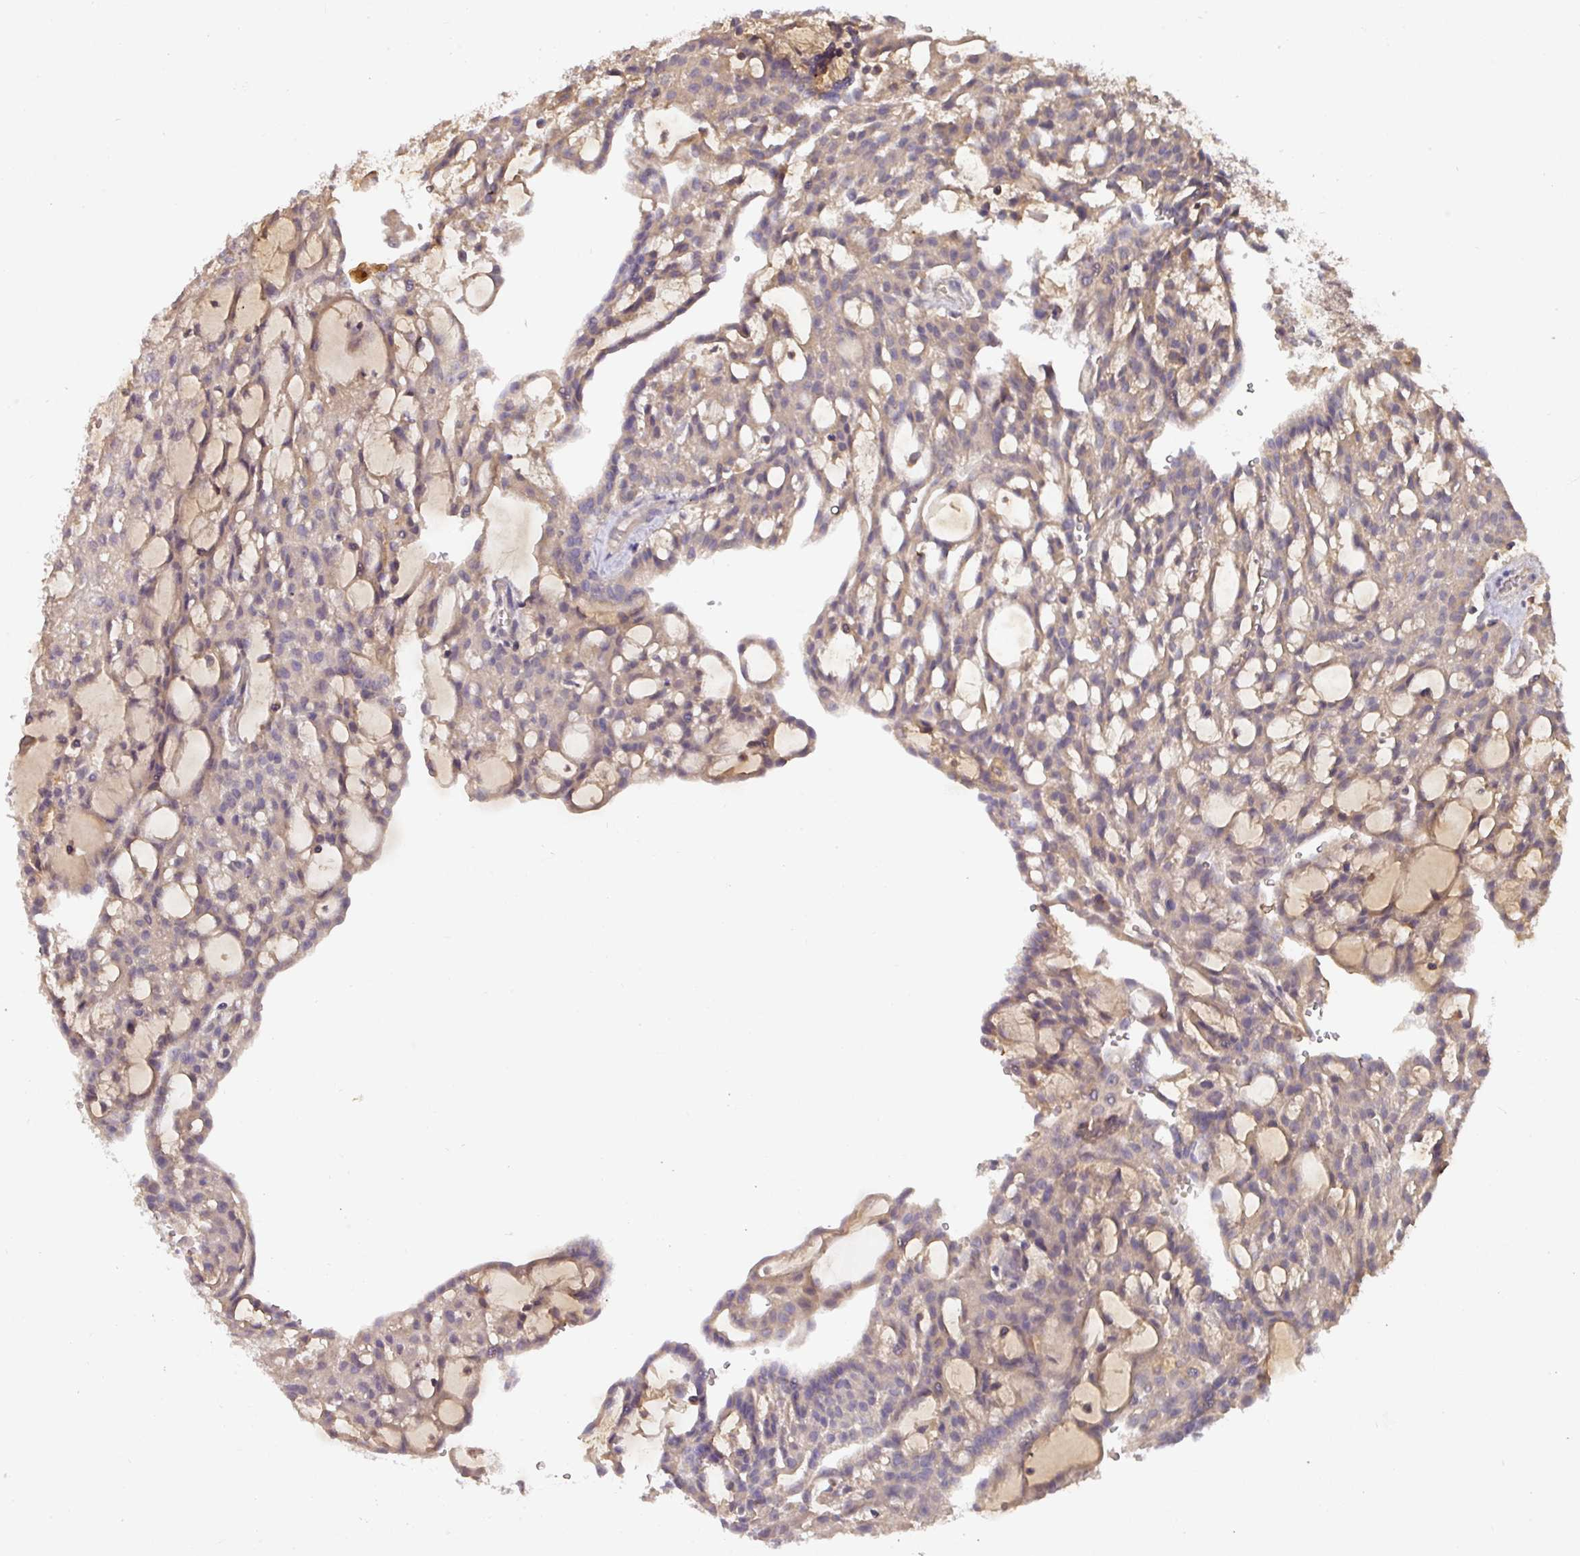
{"staining": {"intensity": "weak", "quantity": "25%-75%", "location": "cytoplasmic/membranous"}, "tissue": "renal cancer", "cell_type": "Tumor cells", "image_type": "cancer", "snomed": [{"axis": "morphology", "description": "Adenocarcinoma, NOS"}, {"axis": "topography", "description": "Kidney"}], "caption": "A histopathology image of human renal adenocarcinoma stained for a protein displays weak cytoplasmic/membranous brown staining in tumor cells.", "gene": "ACVR2B", "patient": {"sex": "male", "age": 63}}